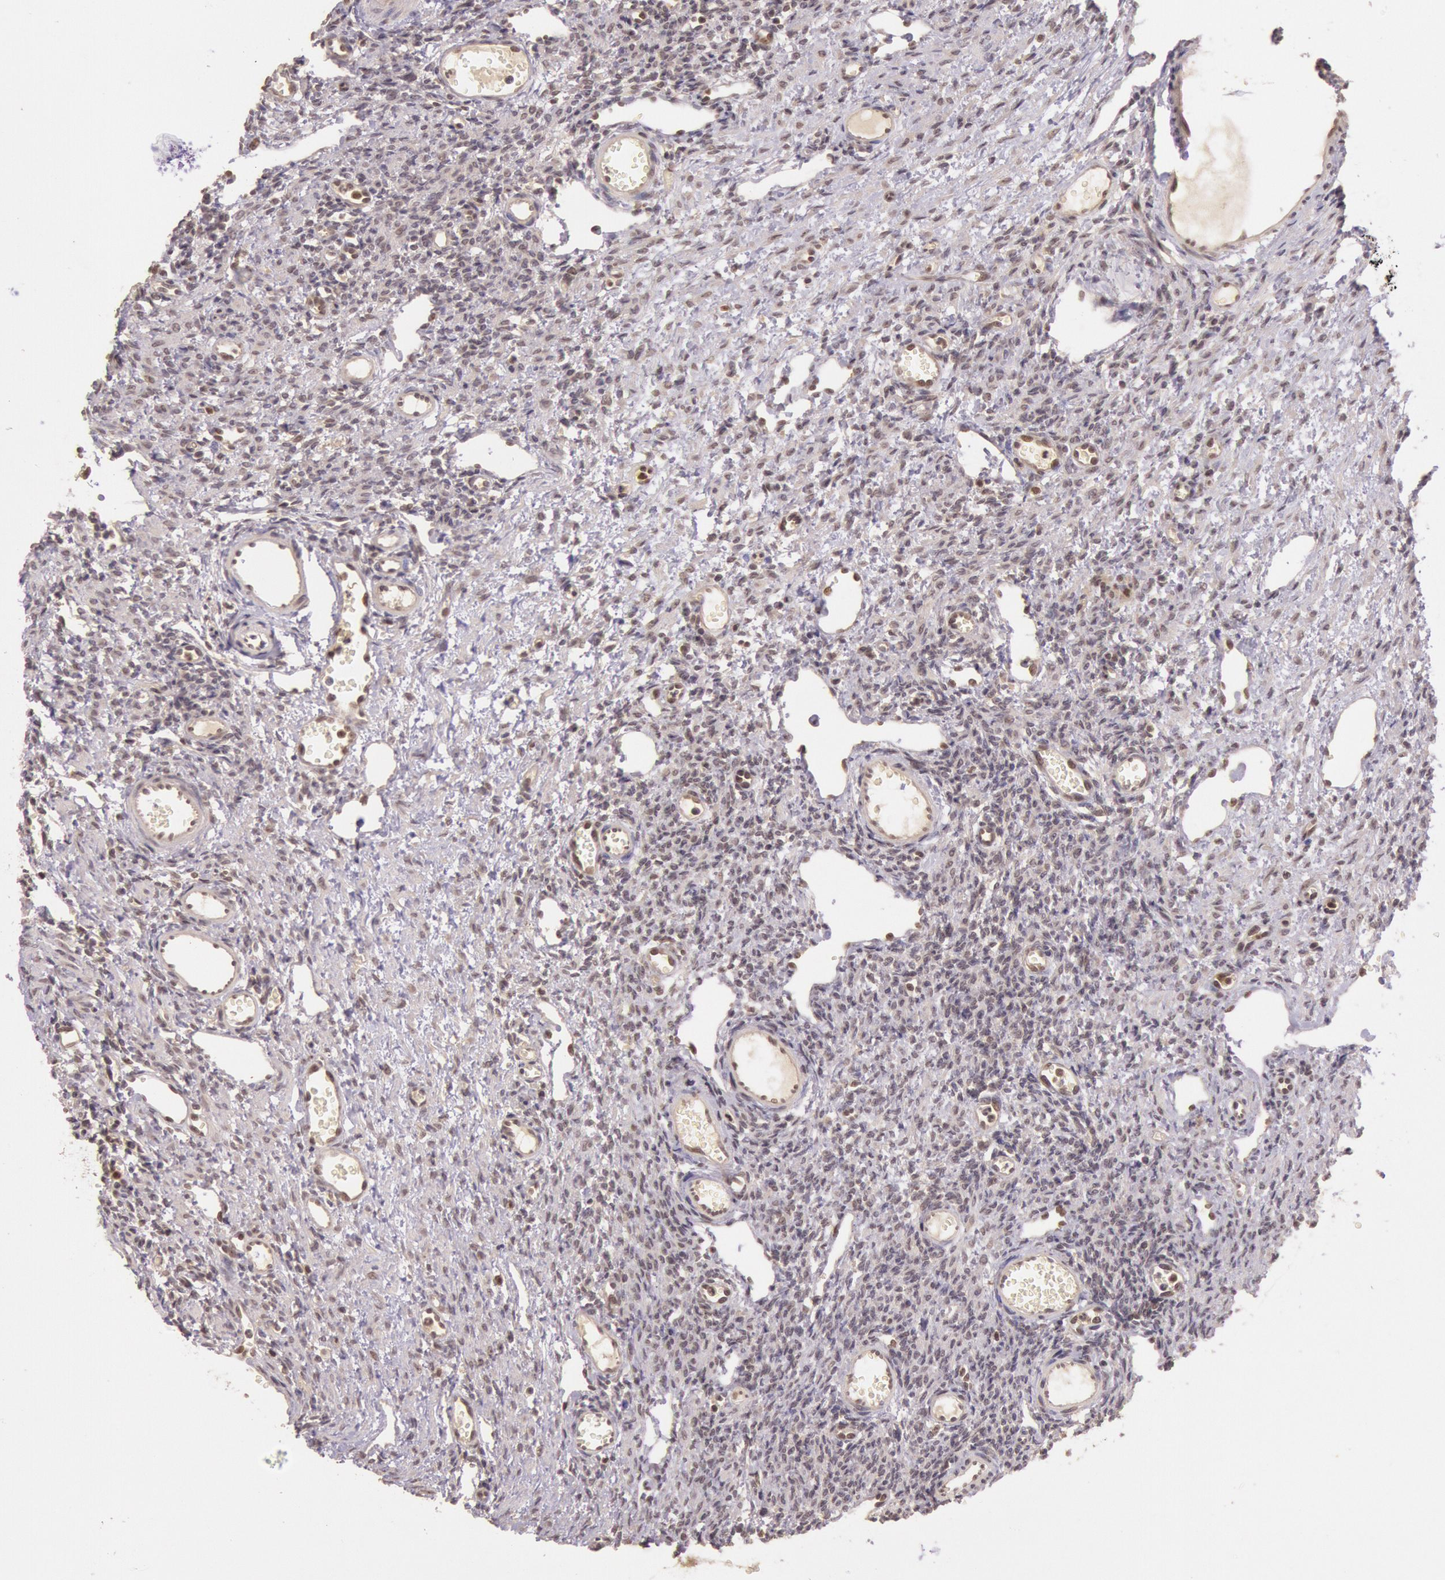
{"staining": {"intensity": "weak", "quantity": "<25%", "location": "cytoplasmic/membranous"}, "tissue": "ovary", "cell_type": "Follicle cells", "image_type": "normal", "snomed": [{"axis": "morphology", "description": "Normal tissue, NOS"}, {"axis": "topography", "description": "Ovary"}], "caption": "This is a image of IHC staining of benign ovary, which shows no staining in follicle cells. (DAB immunohistochemistry, high magnification).", "gene": "RTL10", "patient": {"sex": "female", "age": 33}}